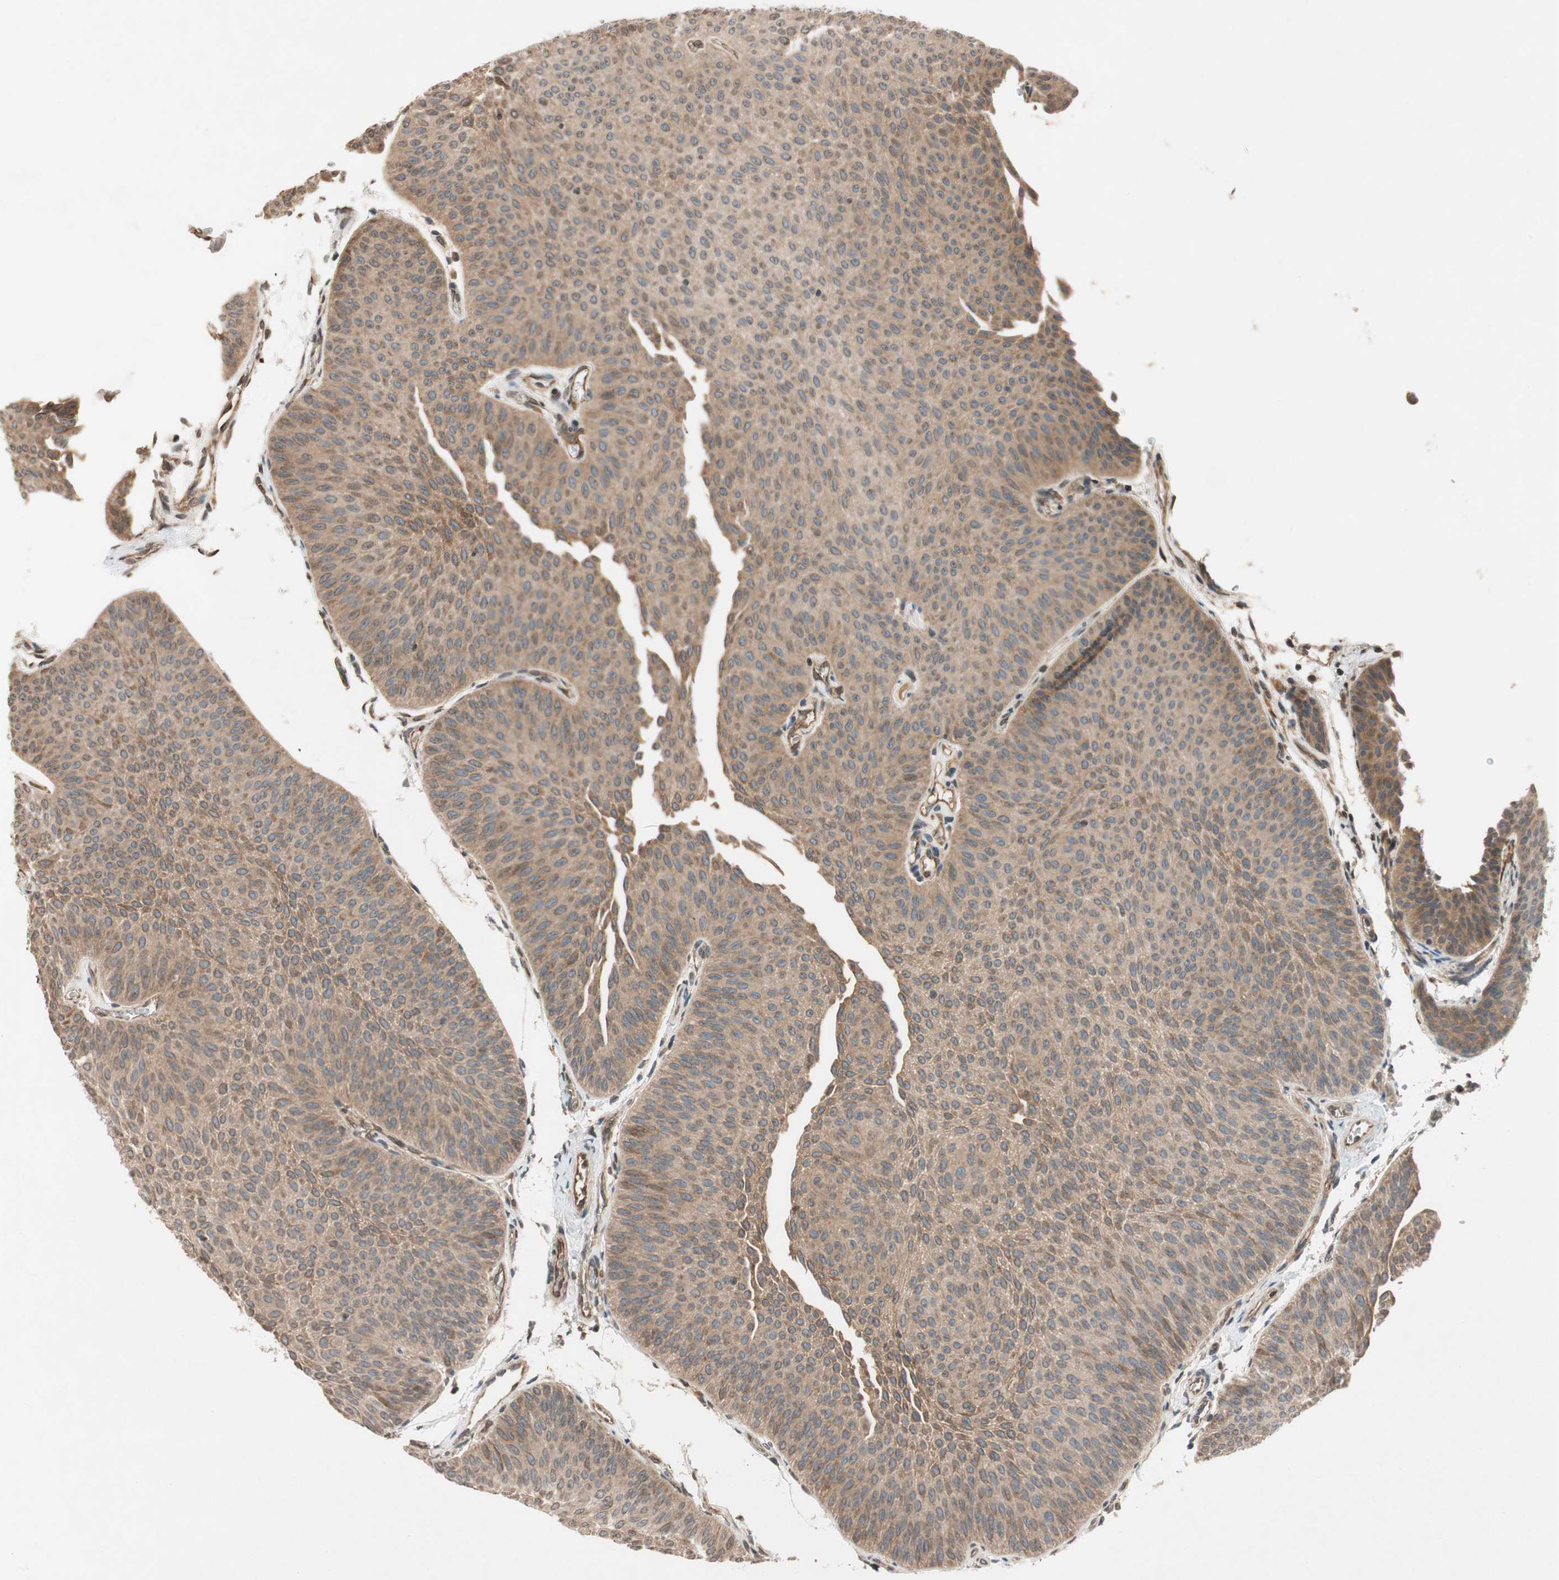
{"staining": {"intensity": "moderate", "quantity": ">75%", "location": "cytoplasmic/membranous"}, "tissue": "urothelial cancer", "cell_type": "Tumor cells", "image_type": "cancer", "snomed": [{"axis": "morphology", "description": "Urothelial carcinoma, Low grade"}, {"axis": "topography", "description": "Urinary bladder"}], "caption": "Human urothelial cancer stained with a brown dye reveals moderate cytoplasmic/membranous positive staining in about >75% of tumor cells.", "gene": "GCLM", "patient": {"sex": "female", "age": 60}}